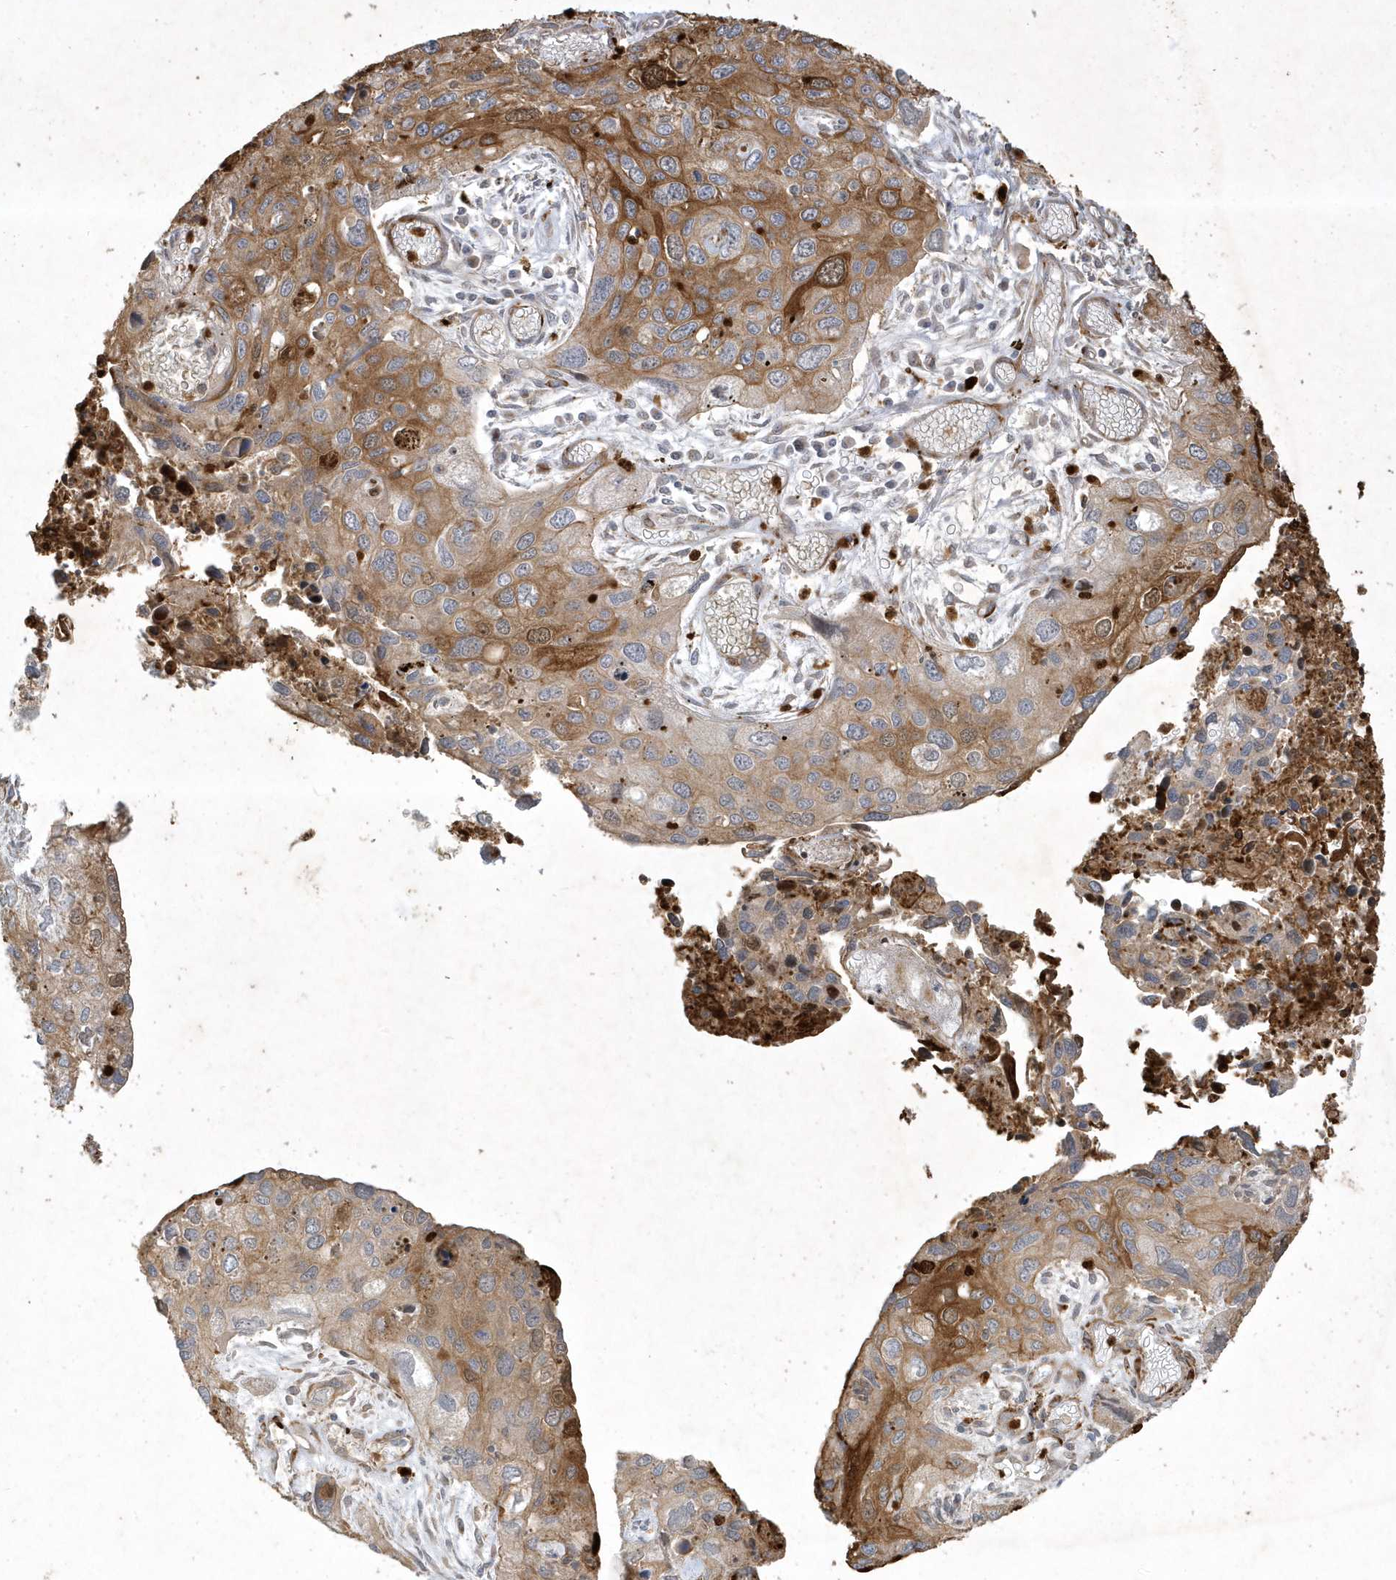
{"staining": {"intensity": "moderate", "quantity": "25%-75%", "location": "cytoplasmic/membranous"}, "tissue": "cervical cancer", "cell_type": "Tumor cells", "image_type": "cancer", "snomed": [{"axis": "morphology", "description": "Squamous cell carcinoma, NOS"}, {"axis": "topography", "description": "Cervix"}], "caption": "Immunohistochemistry (IHC) of human cervical cancer (squamous cell carcinoma) demonstrates medium levels of moderate cytoplasmic/membranous expression in approximately 25%-75% of tumor cells.", "gene": "IFT57", "patient": {"sex": "female", "age": 55}}